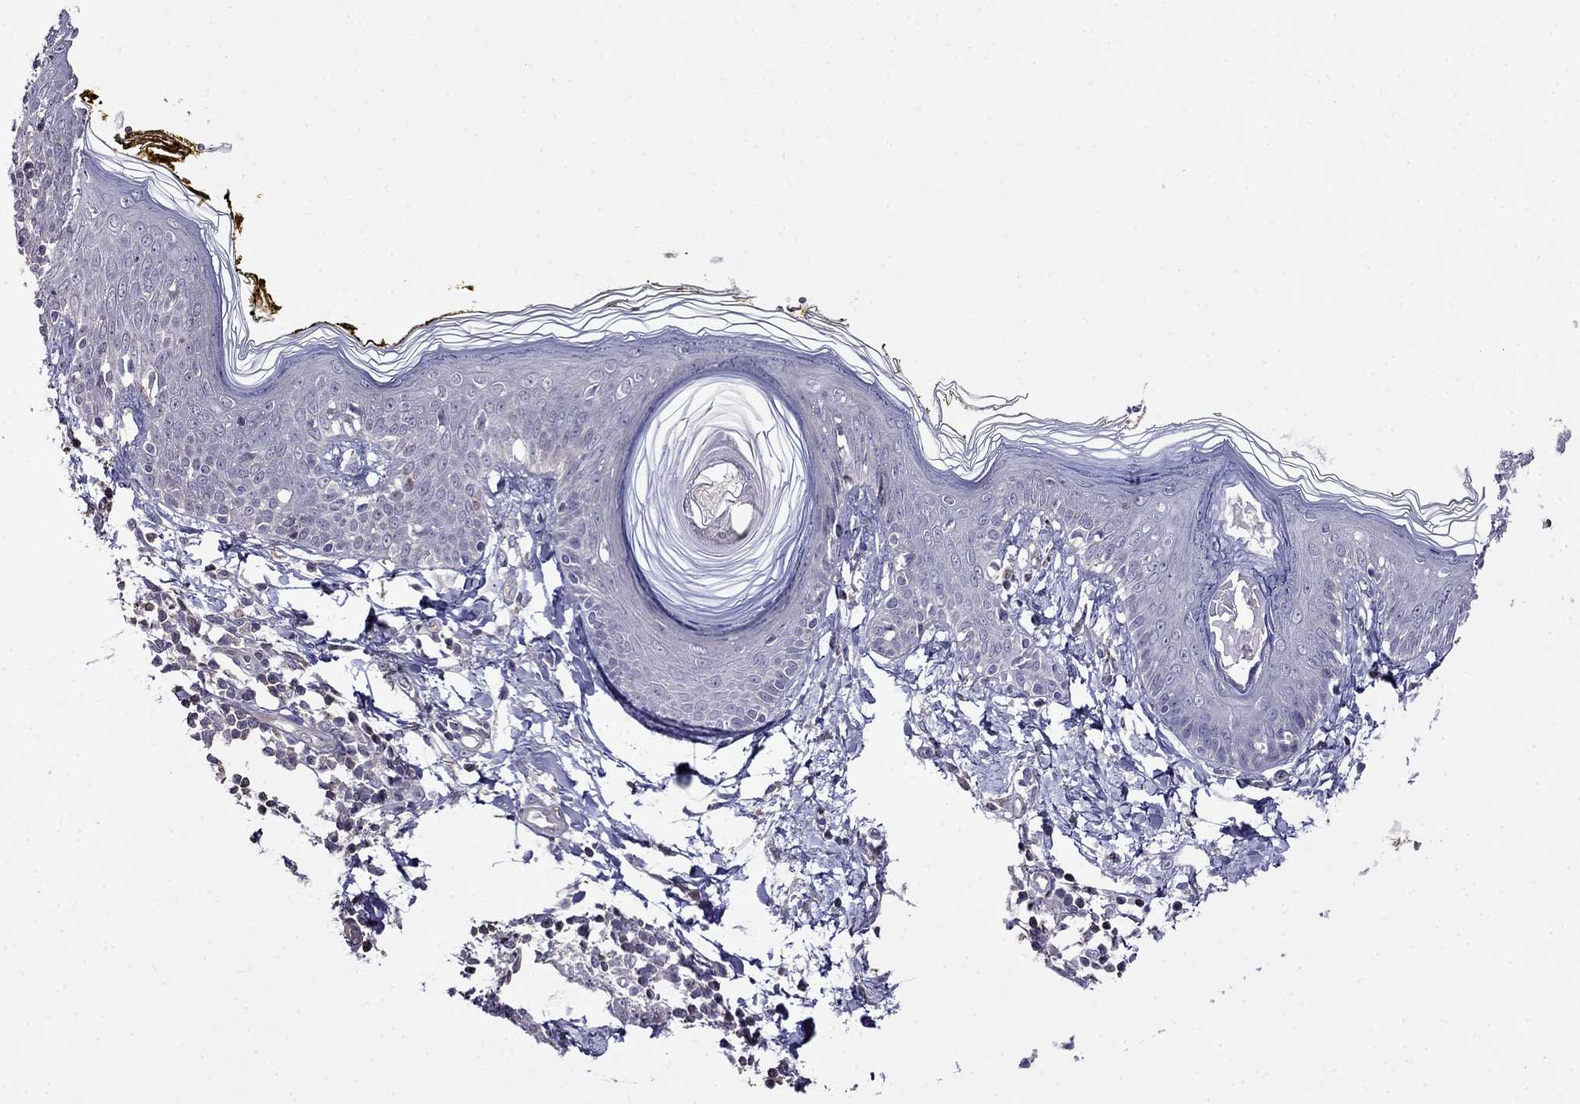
{"staining": {"intensity": "negative", "quantity": "none", "location": "none"}, "tissue": "skin", "cell_type": "Fibroblasts", "image_type": "normal", "snomed": [{"axis": "morphology", "description": "Normal tissue, NOS"}, {"axis": "topography", "description": "Skin"}], "caption": "Immunohistochemistry of normal human skin demonstrates no staining in fibroblasts. (DAB immunohistochemistry with hematoxylin counter stain).", "gene": "GUCA1B", "patient": {"sex": "male", "age": 76}}